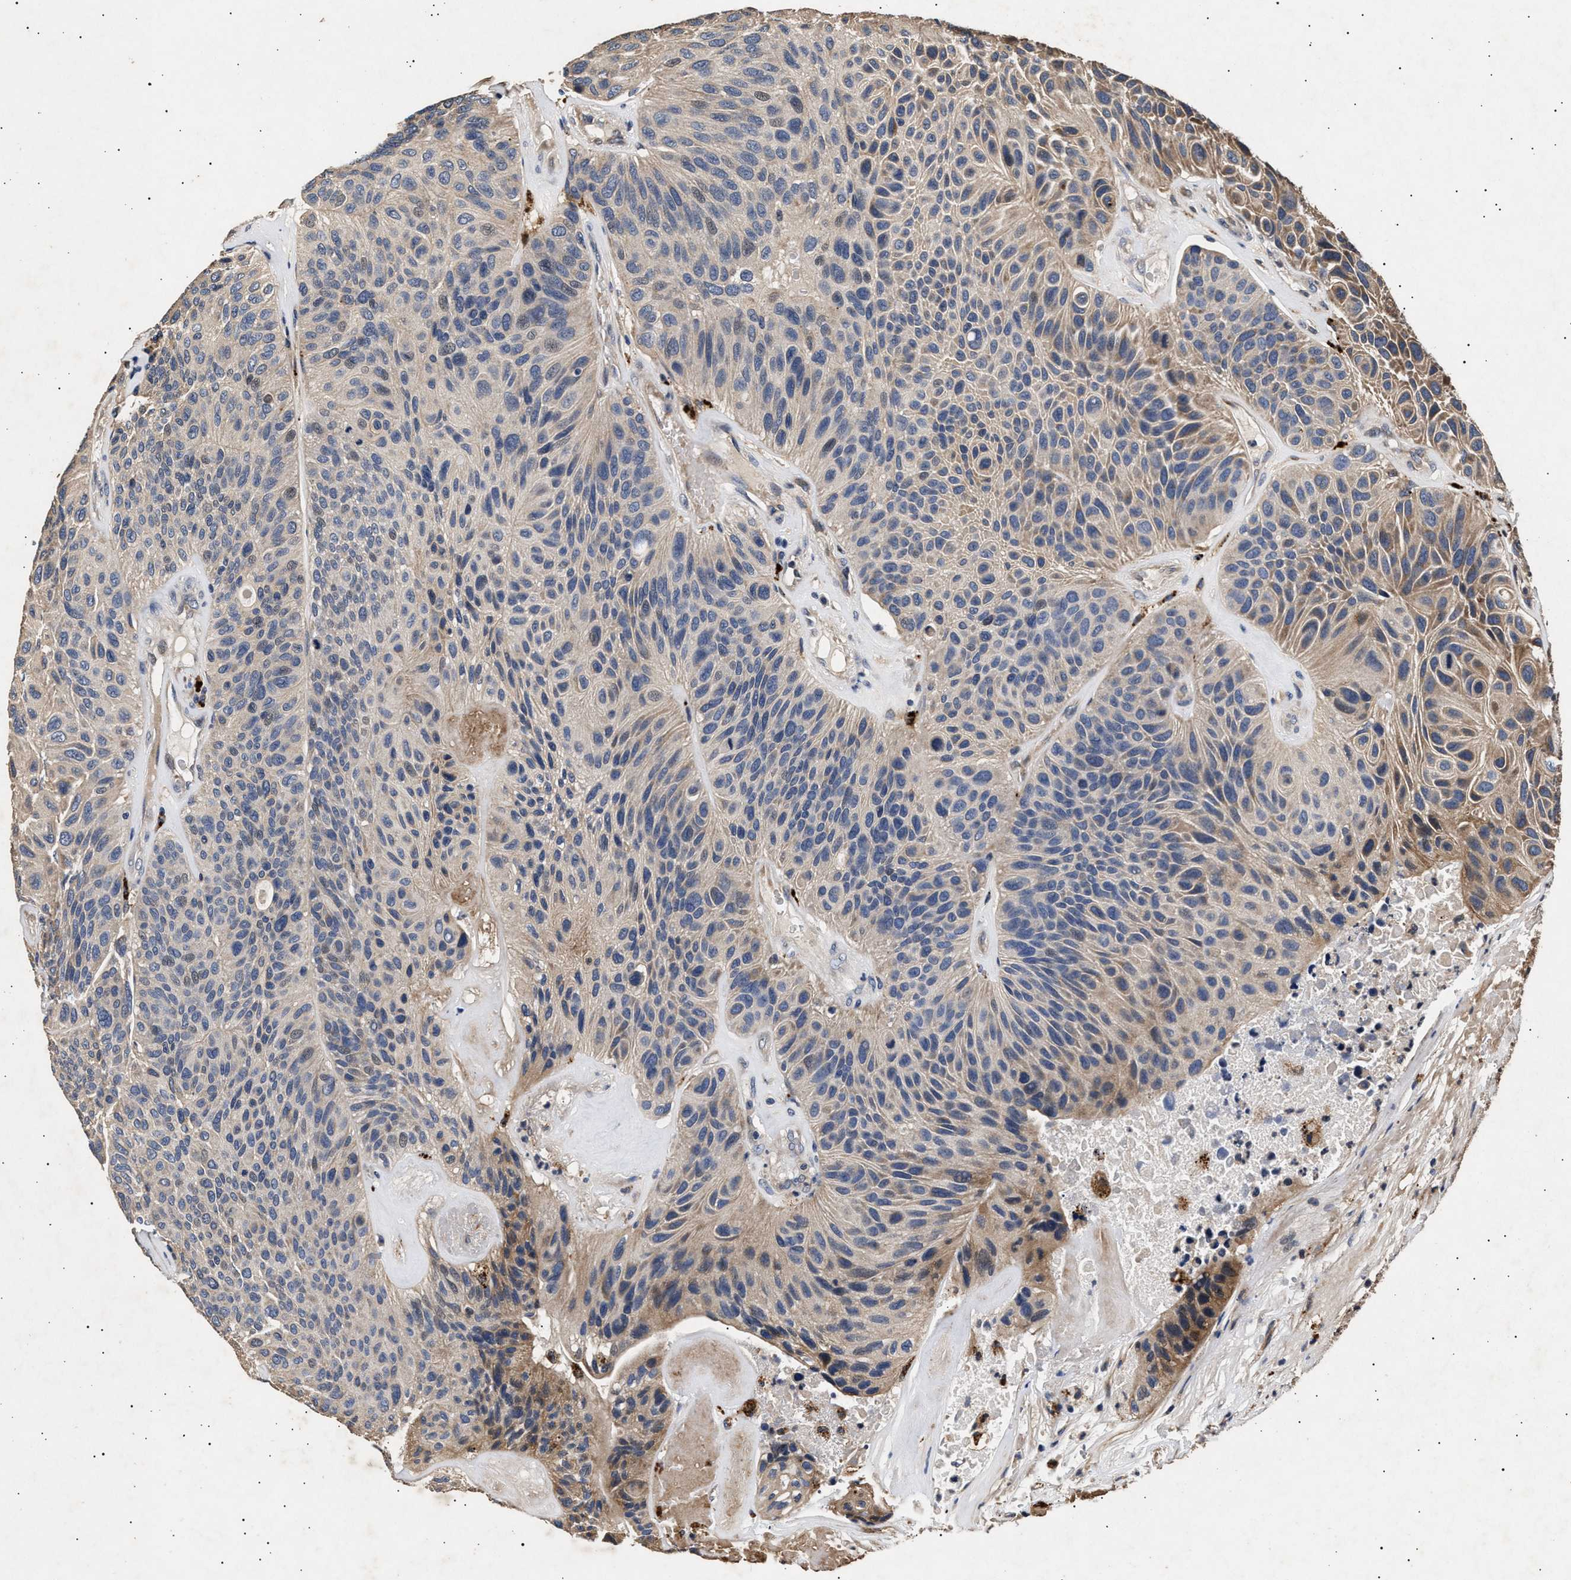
{"staining": {"intensity": "moderate", "quantity": "<25%", "location": "cytoplasmic/membranous"}, "tissue": "urothelial cancer", "cell_type": "Tumor cells", "image_type": "cancer", "snomed": [{"axis": "morphology", "description": "Urothelial carcinoma, High grade"}, {"axis": "topography", "description": "Urinary bladder"}], "caption": "Protein analysis of urothelial cancer tissue reveals moderate cytoplasmic/membranous expression in approximately <25% of tumor cells.", "gene": "ITGB5", "patient": {"sex": "male", "age": 66}}